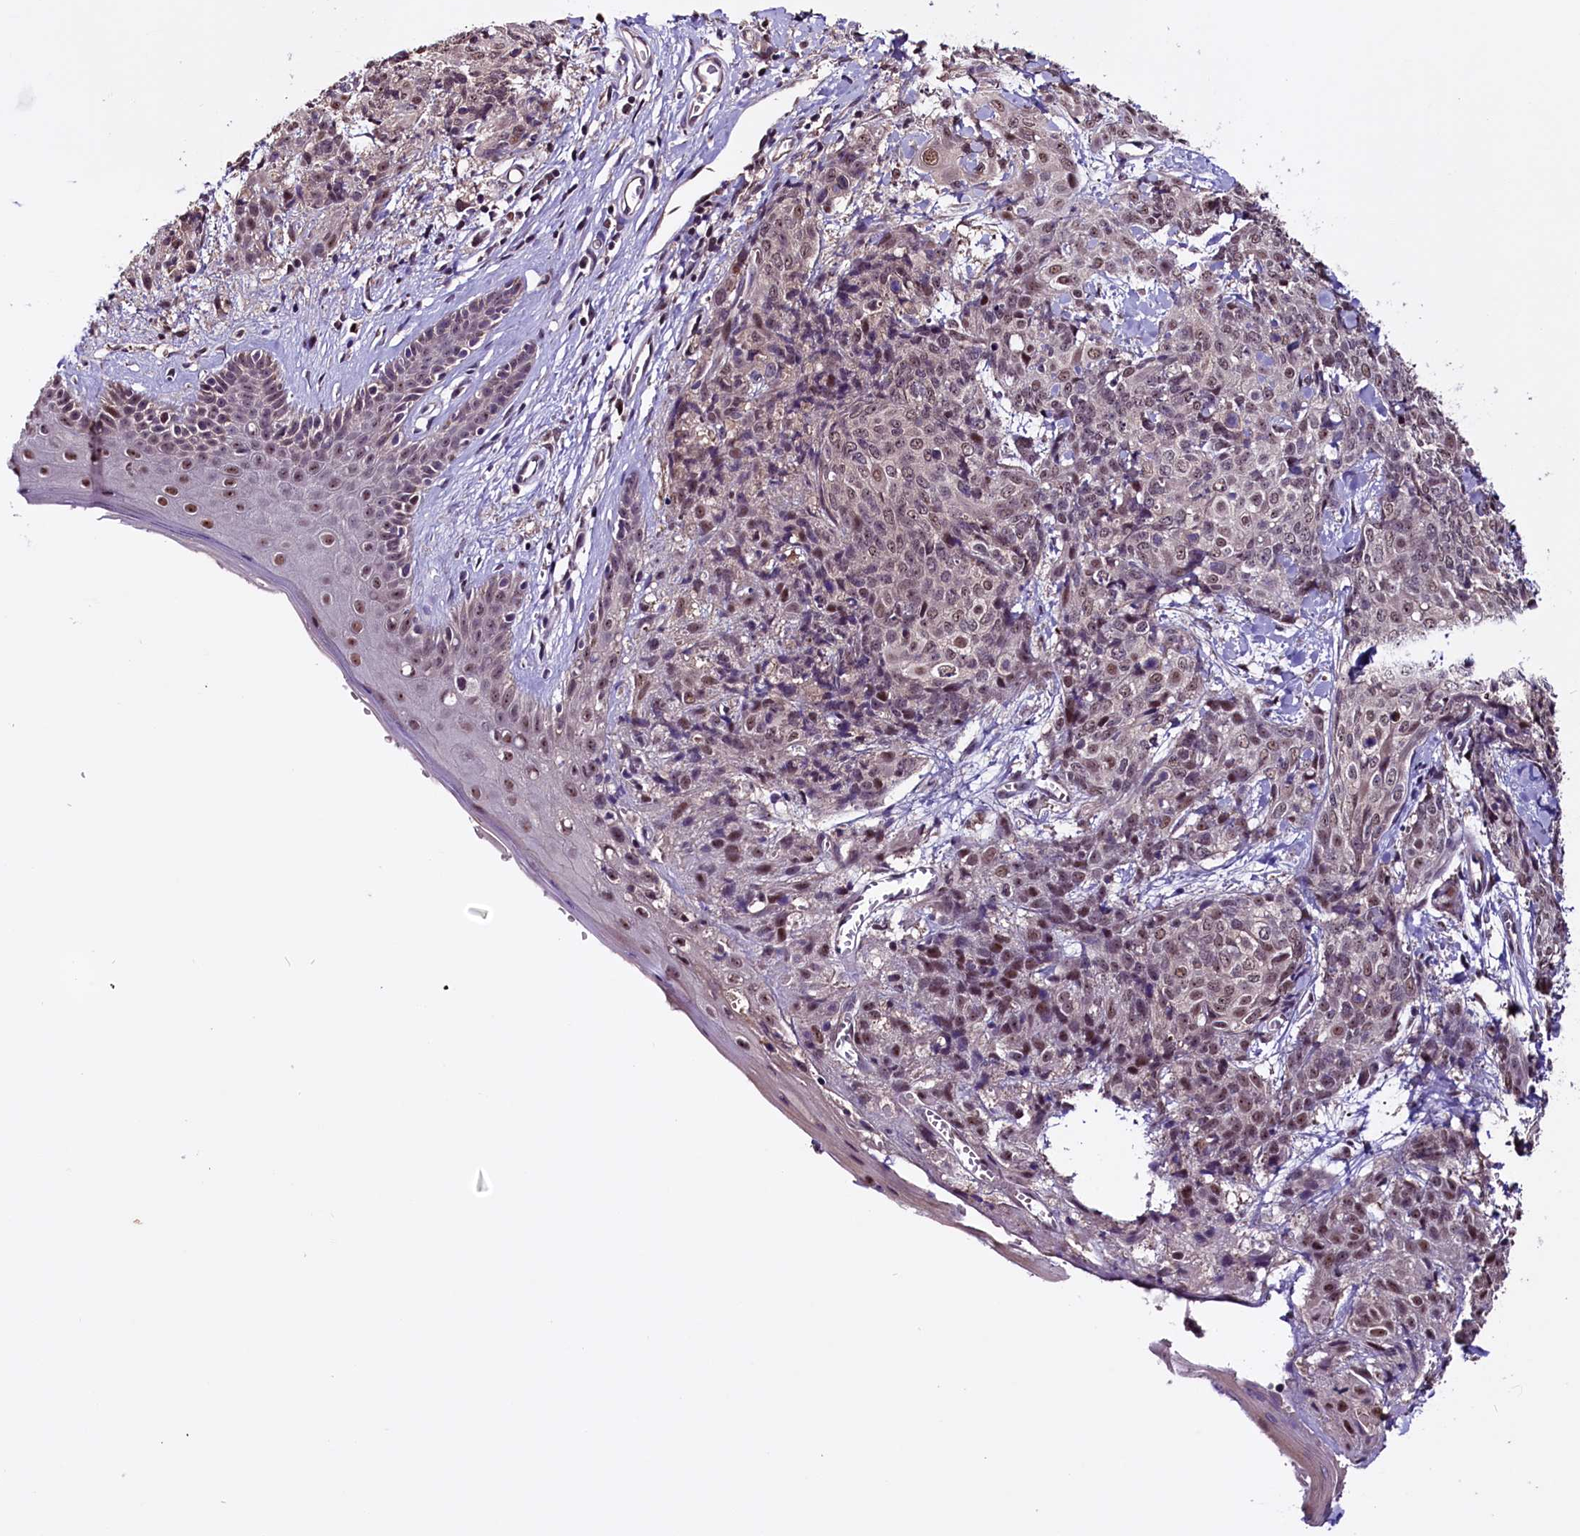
{"staining": {"intensity": "weak", "quantity": ">75%", "location": "nuclear"}, "tissue": "skin cancer", "cell_type": "Tumor cells", "image_type": "cancer", "snomed": [{"axis": "morphology", "description": "Squamous cell carcinoma, NOS"}, {"axis": "topography", "description": "Skin"}, {"axis": "topography", "description": "Vulva"}], "caption": "Immunohistochemistry (IHC) staining of skin squamous cell carcinoma, which displays low levels of weak nuclear expression in about >75% of tumor cells indicating weak nuclear protein staining. The staining was performed using DAB (3,3'-diaminobenzidine) (brown) for protein detection and nuclei were counterstained in hematoxylin (blue).", "gene": "RNMT", "patient": {"sex": "female", "age": 85}}